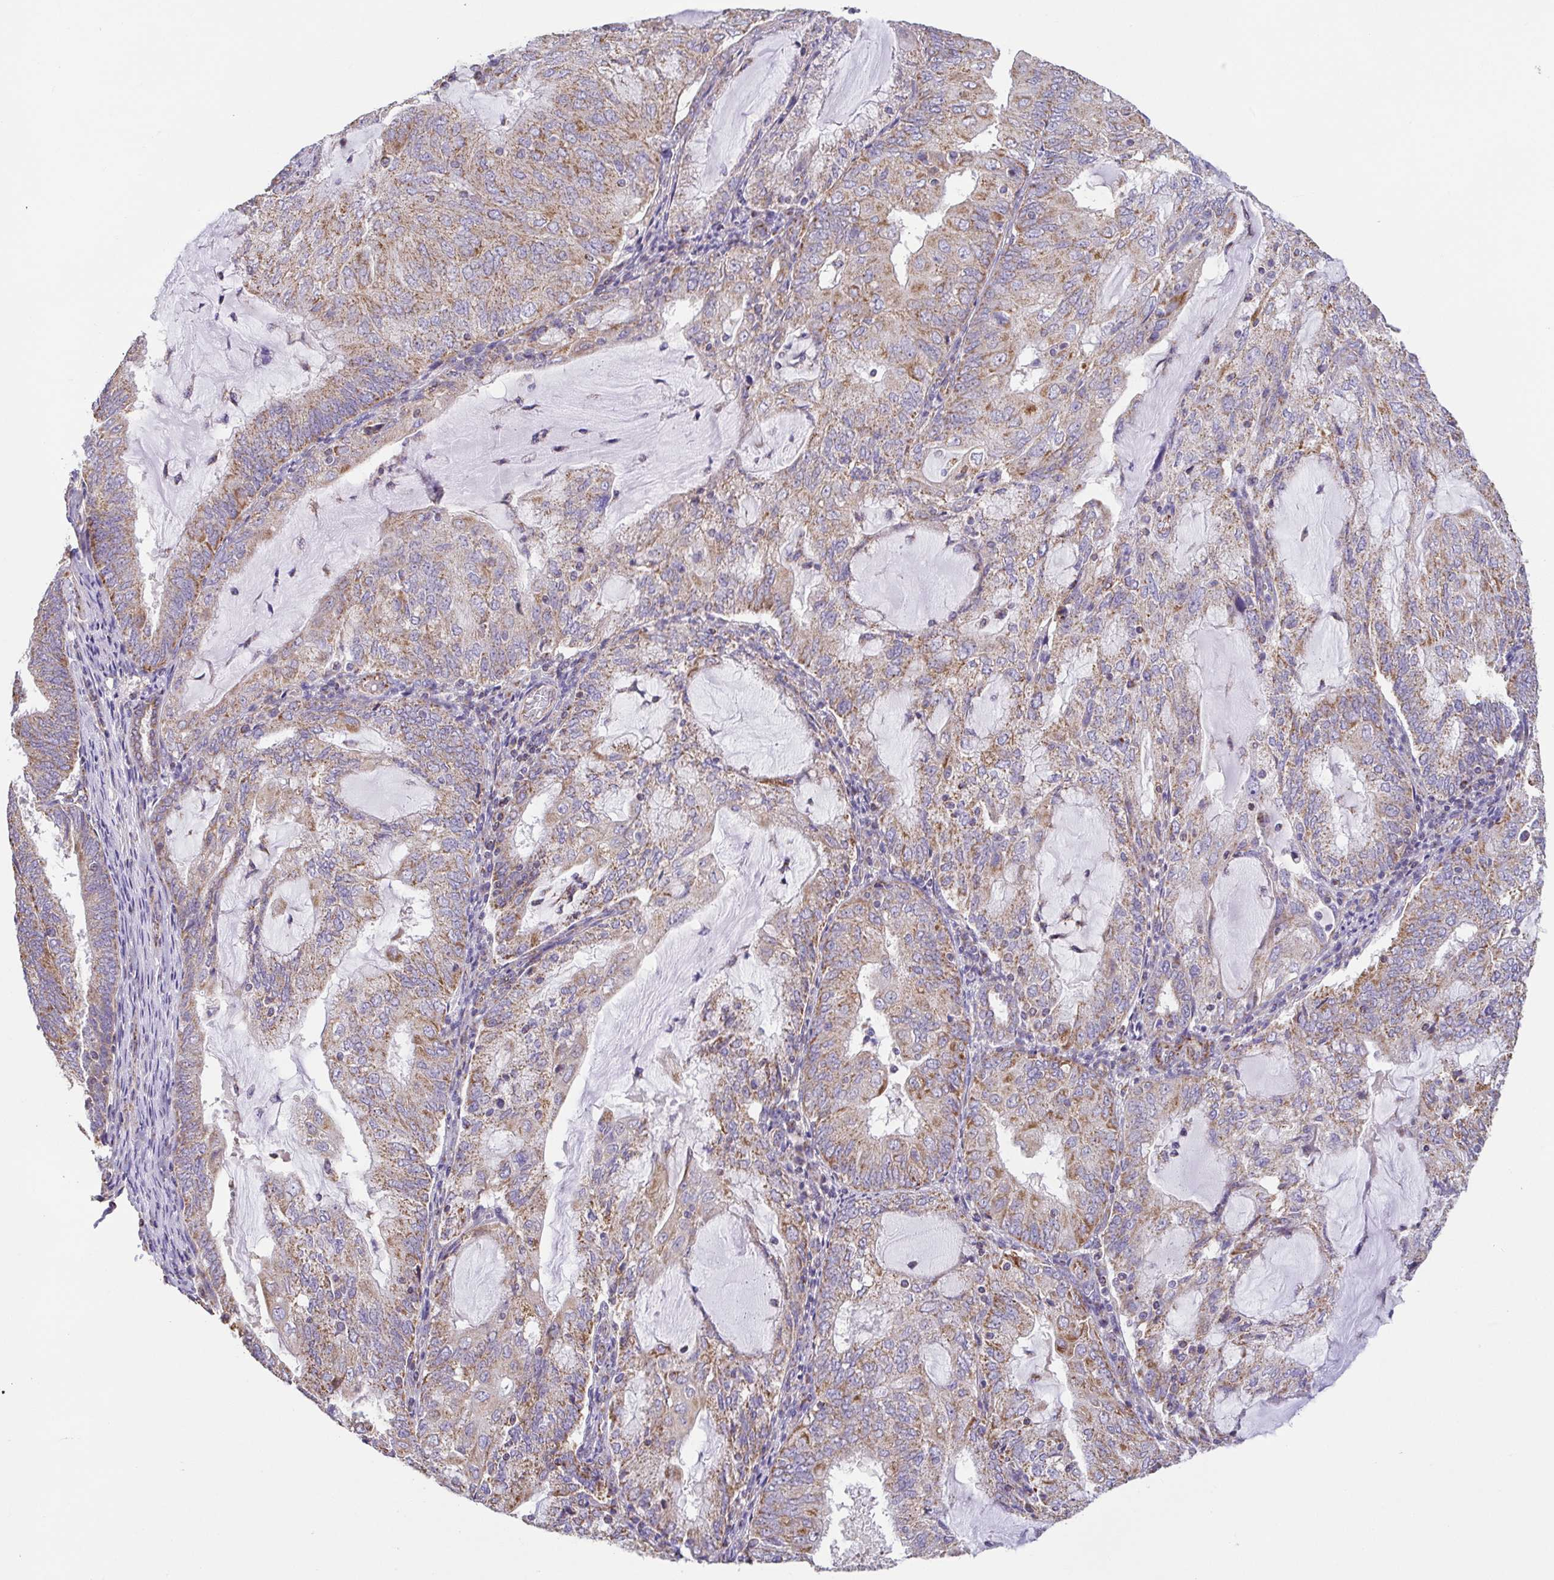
{"staining": {"intensity": "weak", "quantity": ">75%", "location": "cytoplasmic/membranous"}, "tissue": "endometrial cancer", "cell_type": "Tumor cells", "image_type": "cancer", "snomed": [{"axis": "morphology", "description": "Adenocarcinoma, NOS"}, {"axis": "topography", "description": "Endometrium"}], "caption": "DAB immunohistochemical staining of endometrial adenocarcinoma displays weak cytoplasmic/membranous protein positivity in about >75% of tumor cells. (Stains: DAB in brown, nuclei in blue, Microscopy: brightfield microscopy at high magnification).", "gene": "GINM1", "patient": {"sex": "female", "age": 81}}